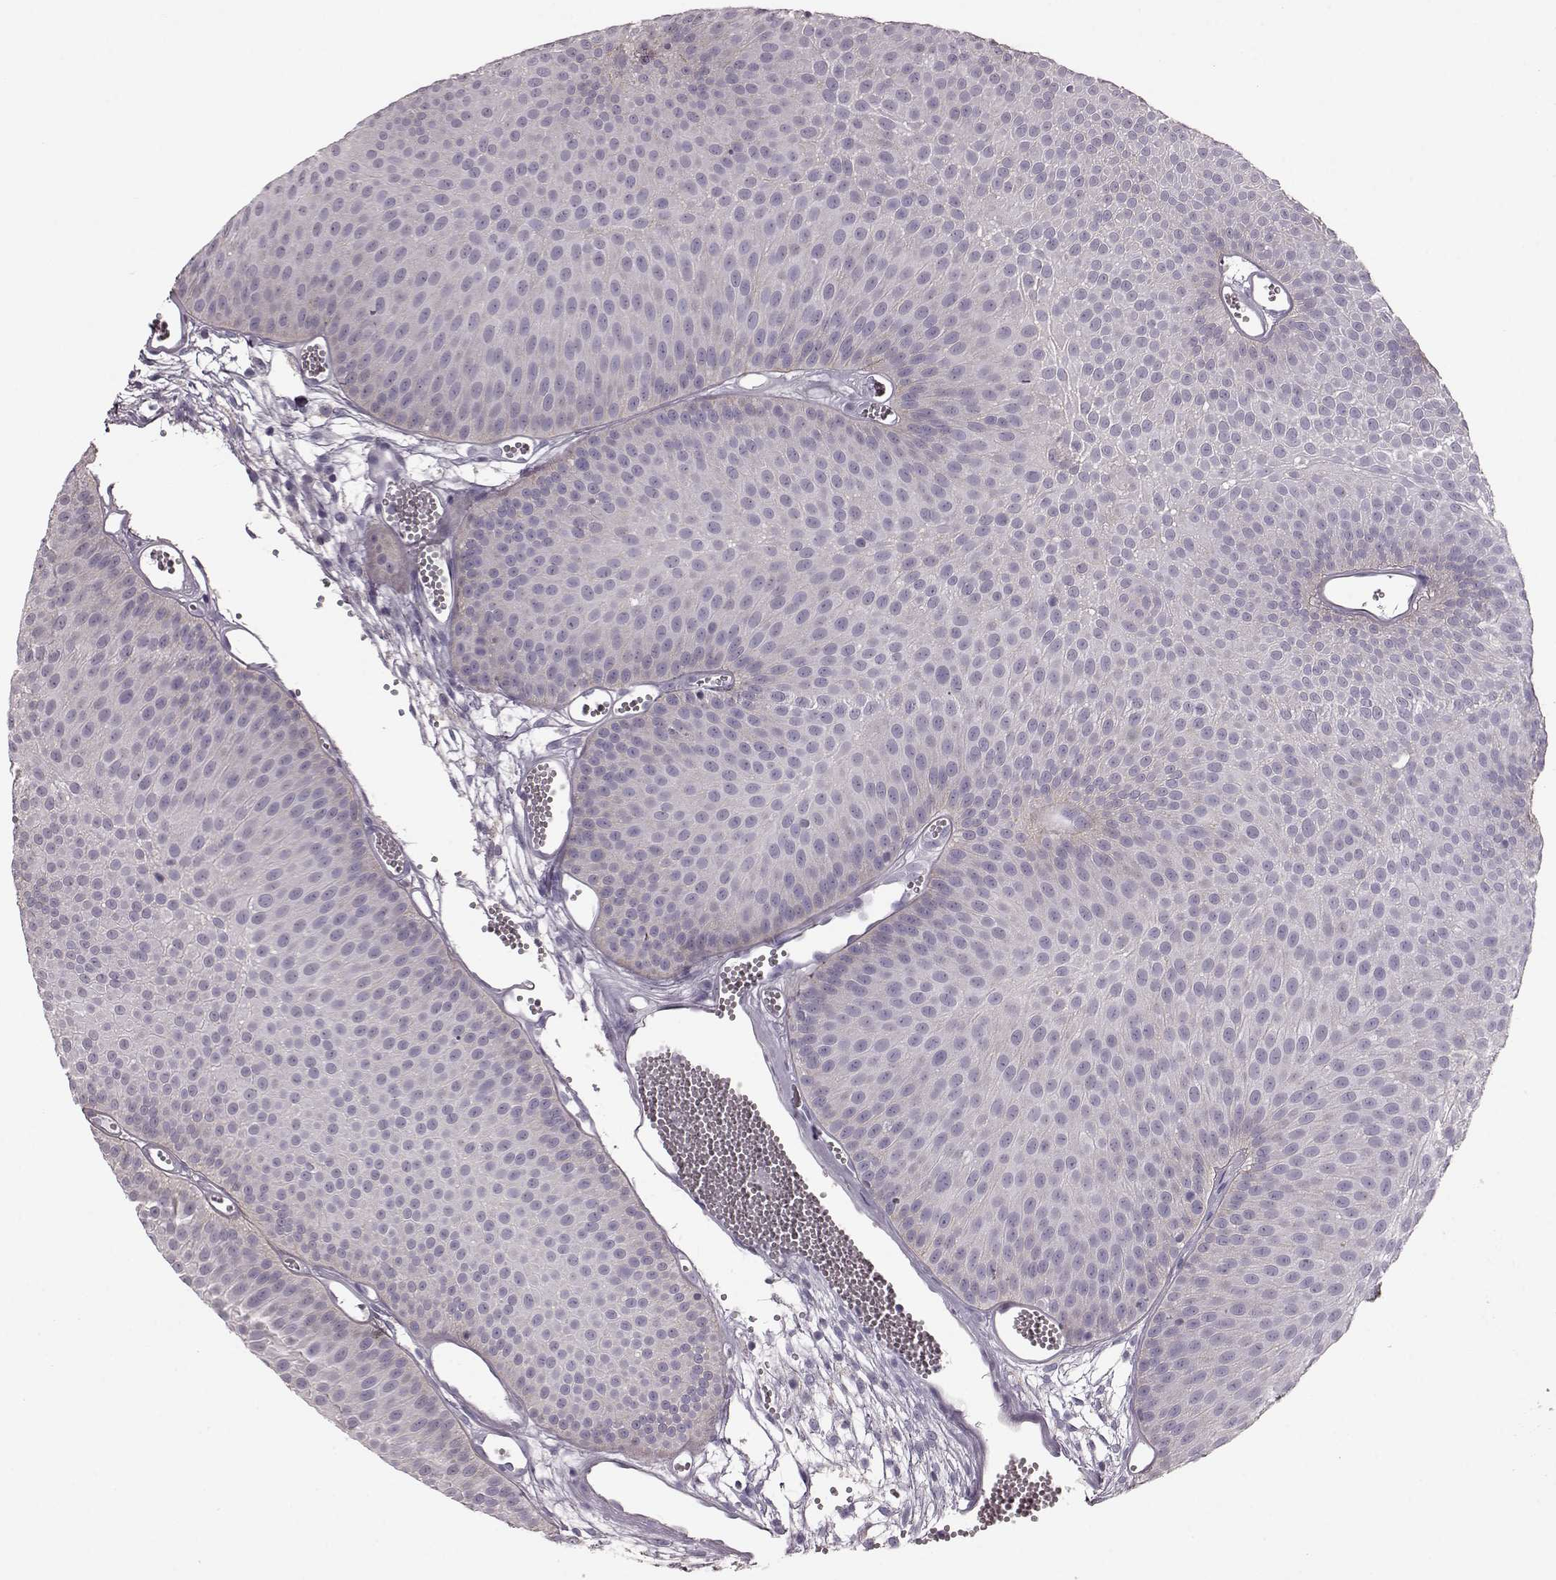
{"staining": {"intensity": "negative", "quantity": "none", "location": "none"}, "tissue": "urothelial cancer", "cell_type": "Tumor cells", "image_type": "cancer", "snomed": [{"axis": "morphology", "description": "Urothelial carcinoma, Low grade"}, {"axis": "topography", "description": "Urinary bladder"}], "caption": "This image is of urothelial carcinoma (low-grade) stained with IHC to label a protein in brown with the nuclei are counter-stained blue. There is no staining in tumor cells.", "gene": "CRYBA2", "patient": {"sex": "male", "age": 52}}